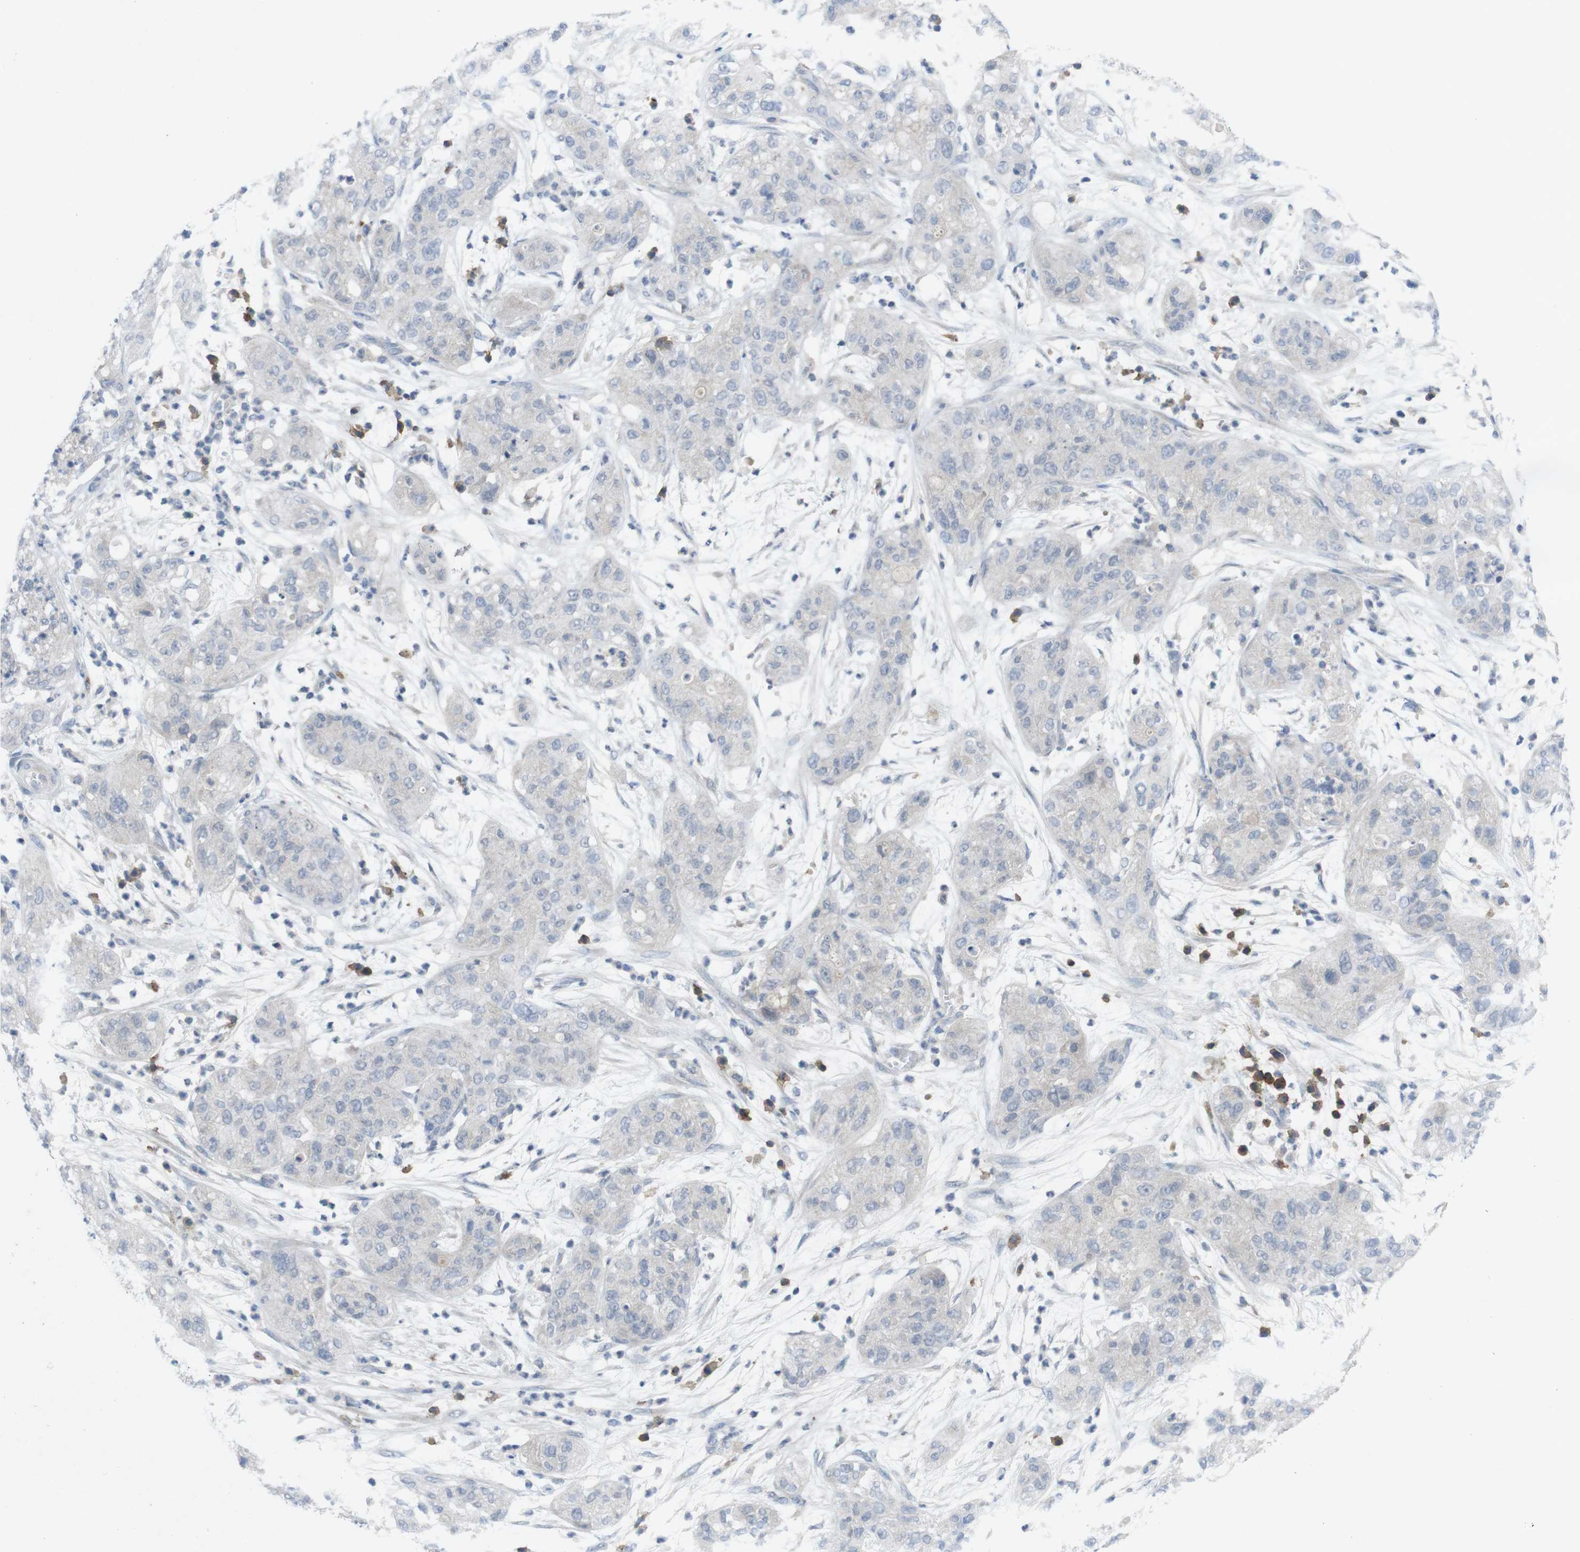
{"staining": {"intensity": "negative", "quantity": "none", "location": "none"}, "tissue": "pancreatic cancer", "cell_type": "Tumor cells", "image_type": "cancer", "snomed": [{"axis": "morphology", "description": "Adenocarcinoma, NOS"}, {"axis": "topography", "description": "Pancreas"}], "caption": "DAB immunohistochemical staining of human pancreatic adenocarcinoma exhibits no significant expression in tumor cells. Brightfield microscopy of immunohistochemistry stained with DAB (3,3'-diaminobenzidine) (brown) and hematoxylin (blue), captured at high magnification.", "gene": "SLAMF7", "patient": {"sex": "female", "age": 78}}